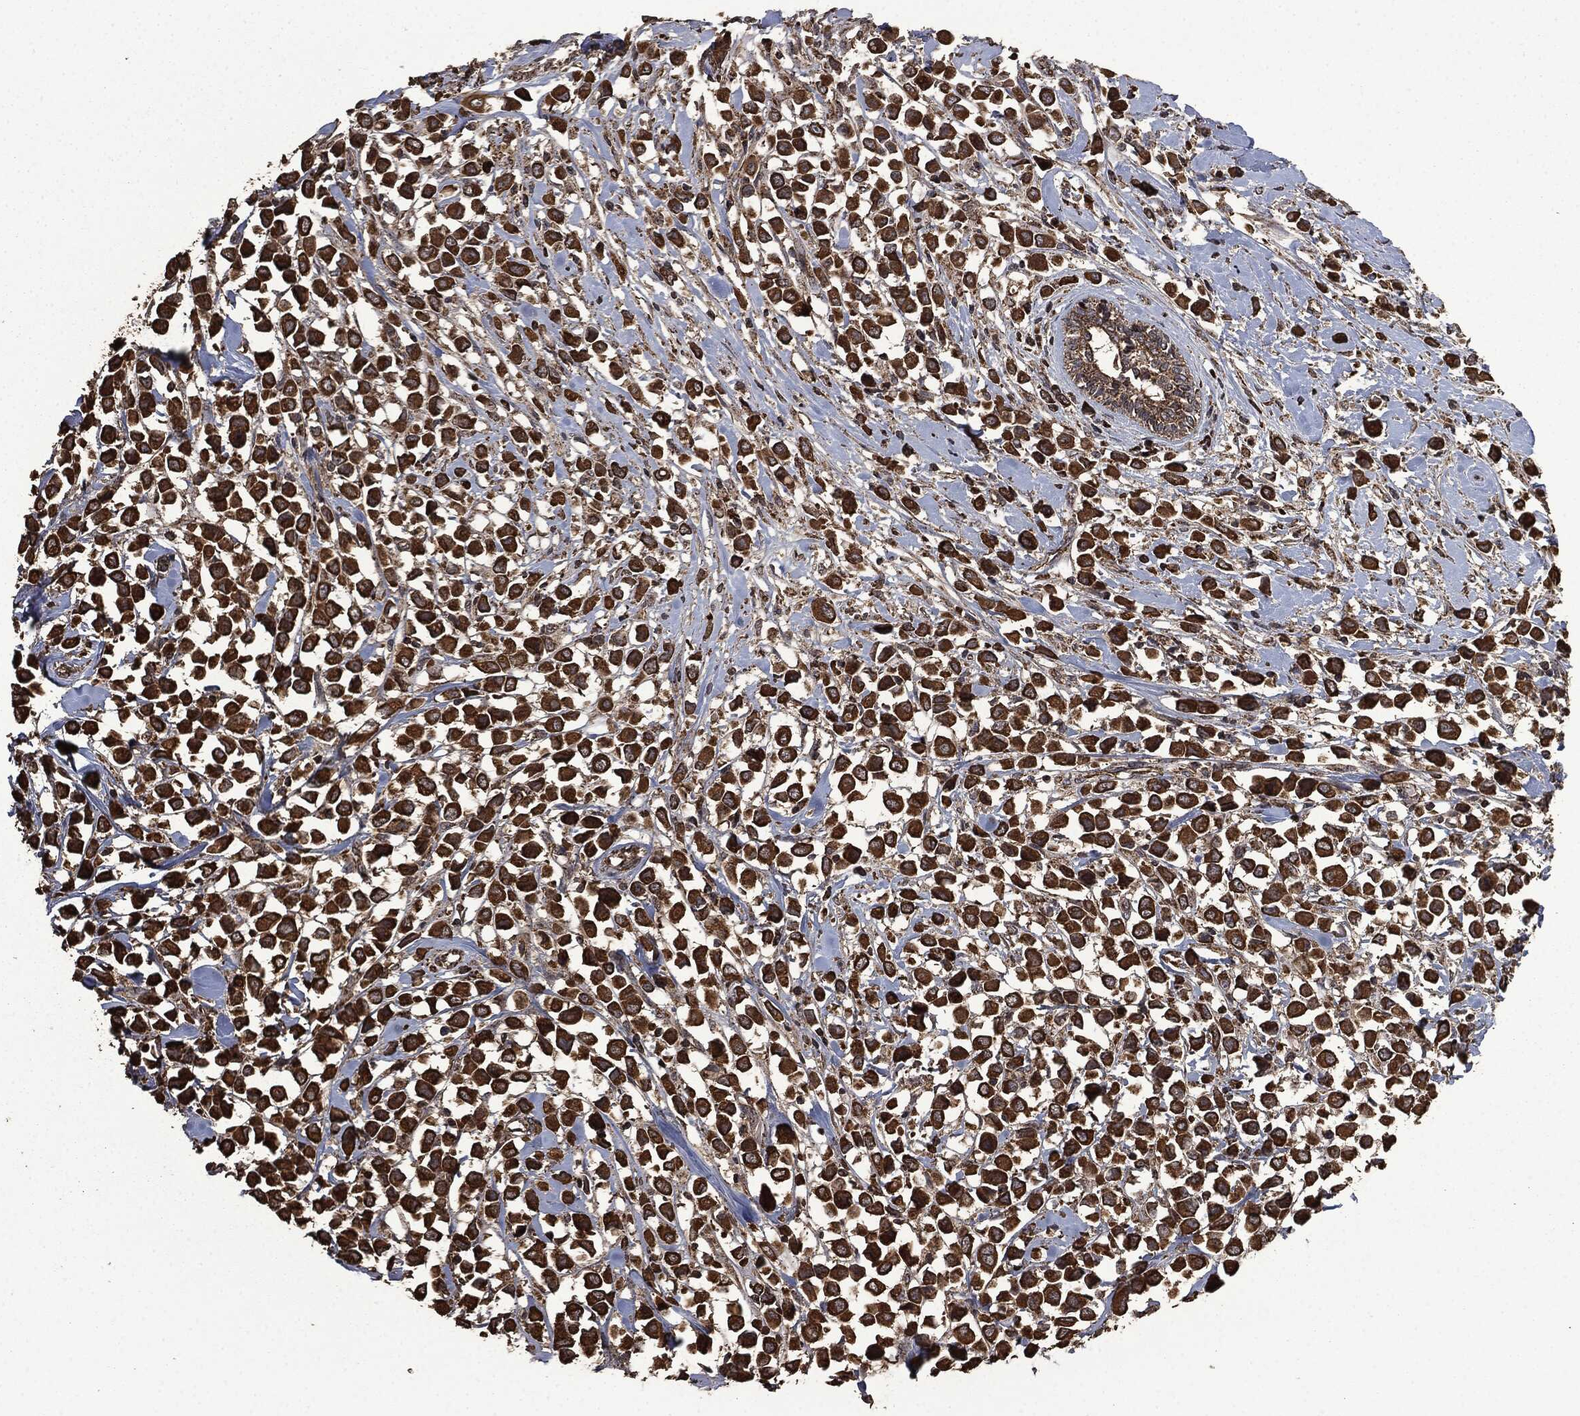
{"staining": {"intensity": "strong", "quantity": ">75%", "location": "cytoplasmic/membranous"}, "tissue": "breast cancer", "cell_type": "Tumor cells", "image_type": "cancer", "snomed": [{"axis": "morphology", "description": "Duct carcinoma"}, {"axis": "topography", "description": "Breast"}], "caption": "Immunohistochemical staining of human breast invasive ductal carcinoma reveals high levels of strong cytoplasmic/membranous expression in about >75% of tumor cells. Using DAB (brown) and hematoxylin (blue) stains, captured at high magnification using brightfield microscopy.", "gene": "LIG3", "patient": {"sex": "female", "age": 61}}